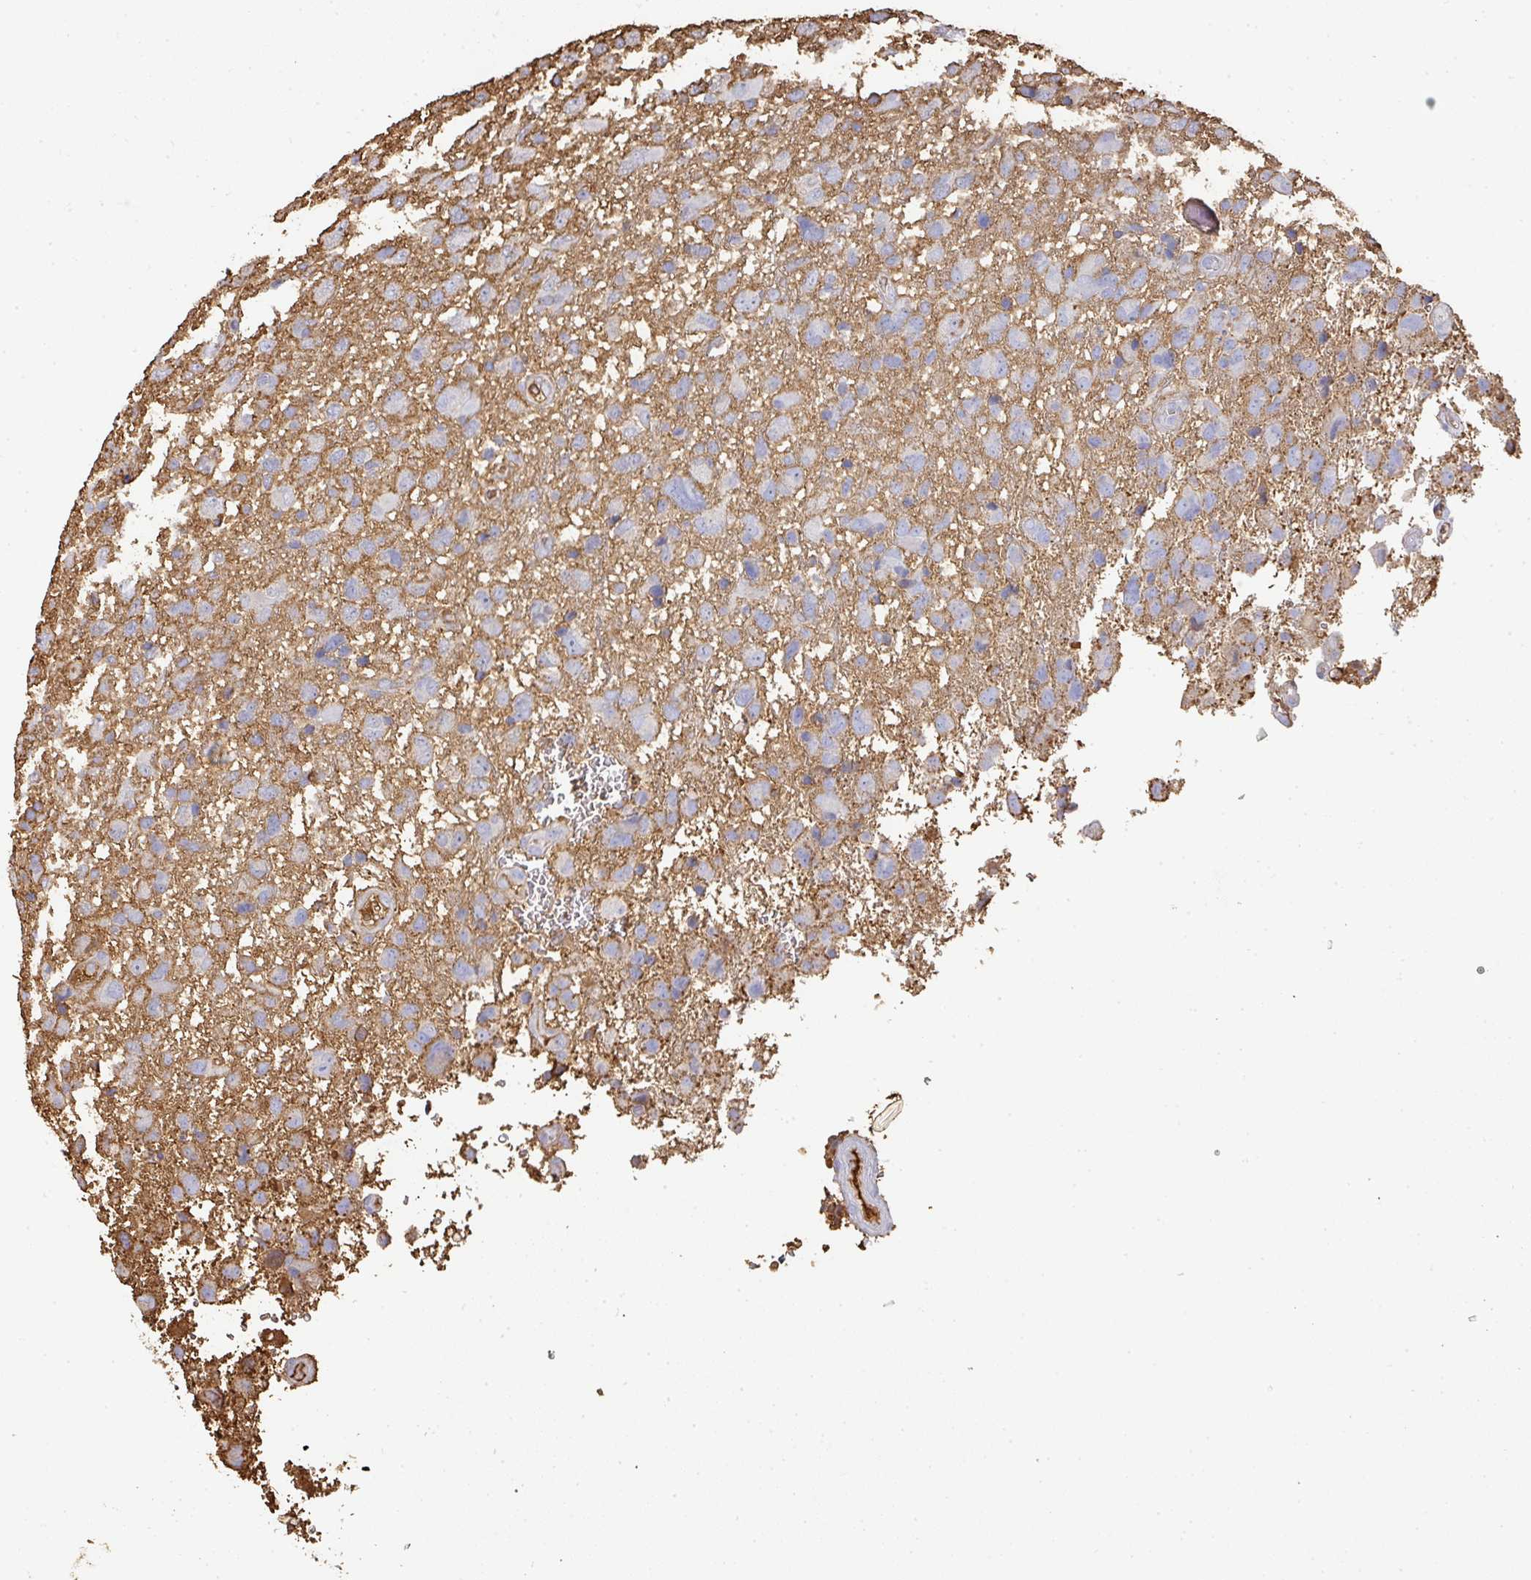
{"staining": {"intensity": "negative", "quantity": "none", "location": "none"}, "tissue": "glioma", "cell_type": "Tumor cells", "image_type": "cancer", "snomed": [{"axis": "morphology", "description": "Glioma, malignant, High grade"}, {"axis": "topography", "description": "Brain"}], "caption": "Protein analysis of malignant glioma (high-grade) exhibits no significant expression in tumor cells.", "gene": "ALB", "patient": {"sex": "male", "age": 61}}